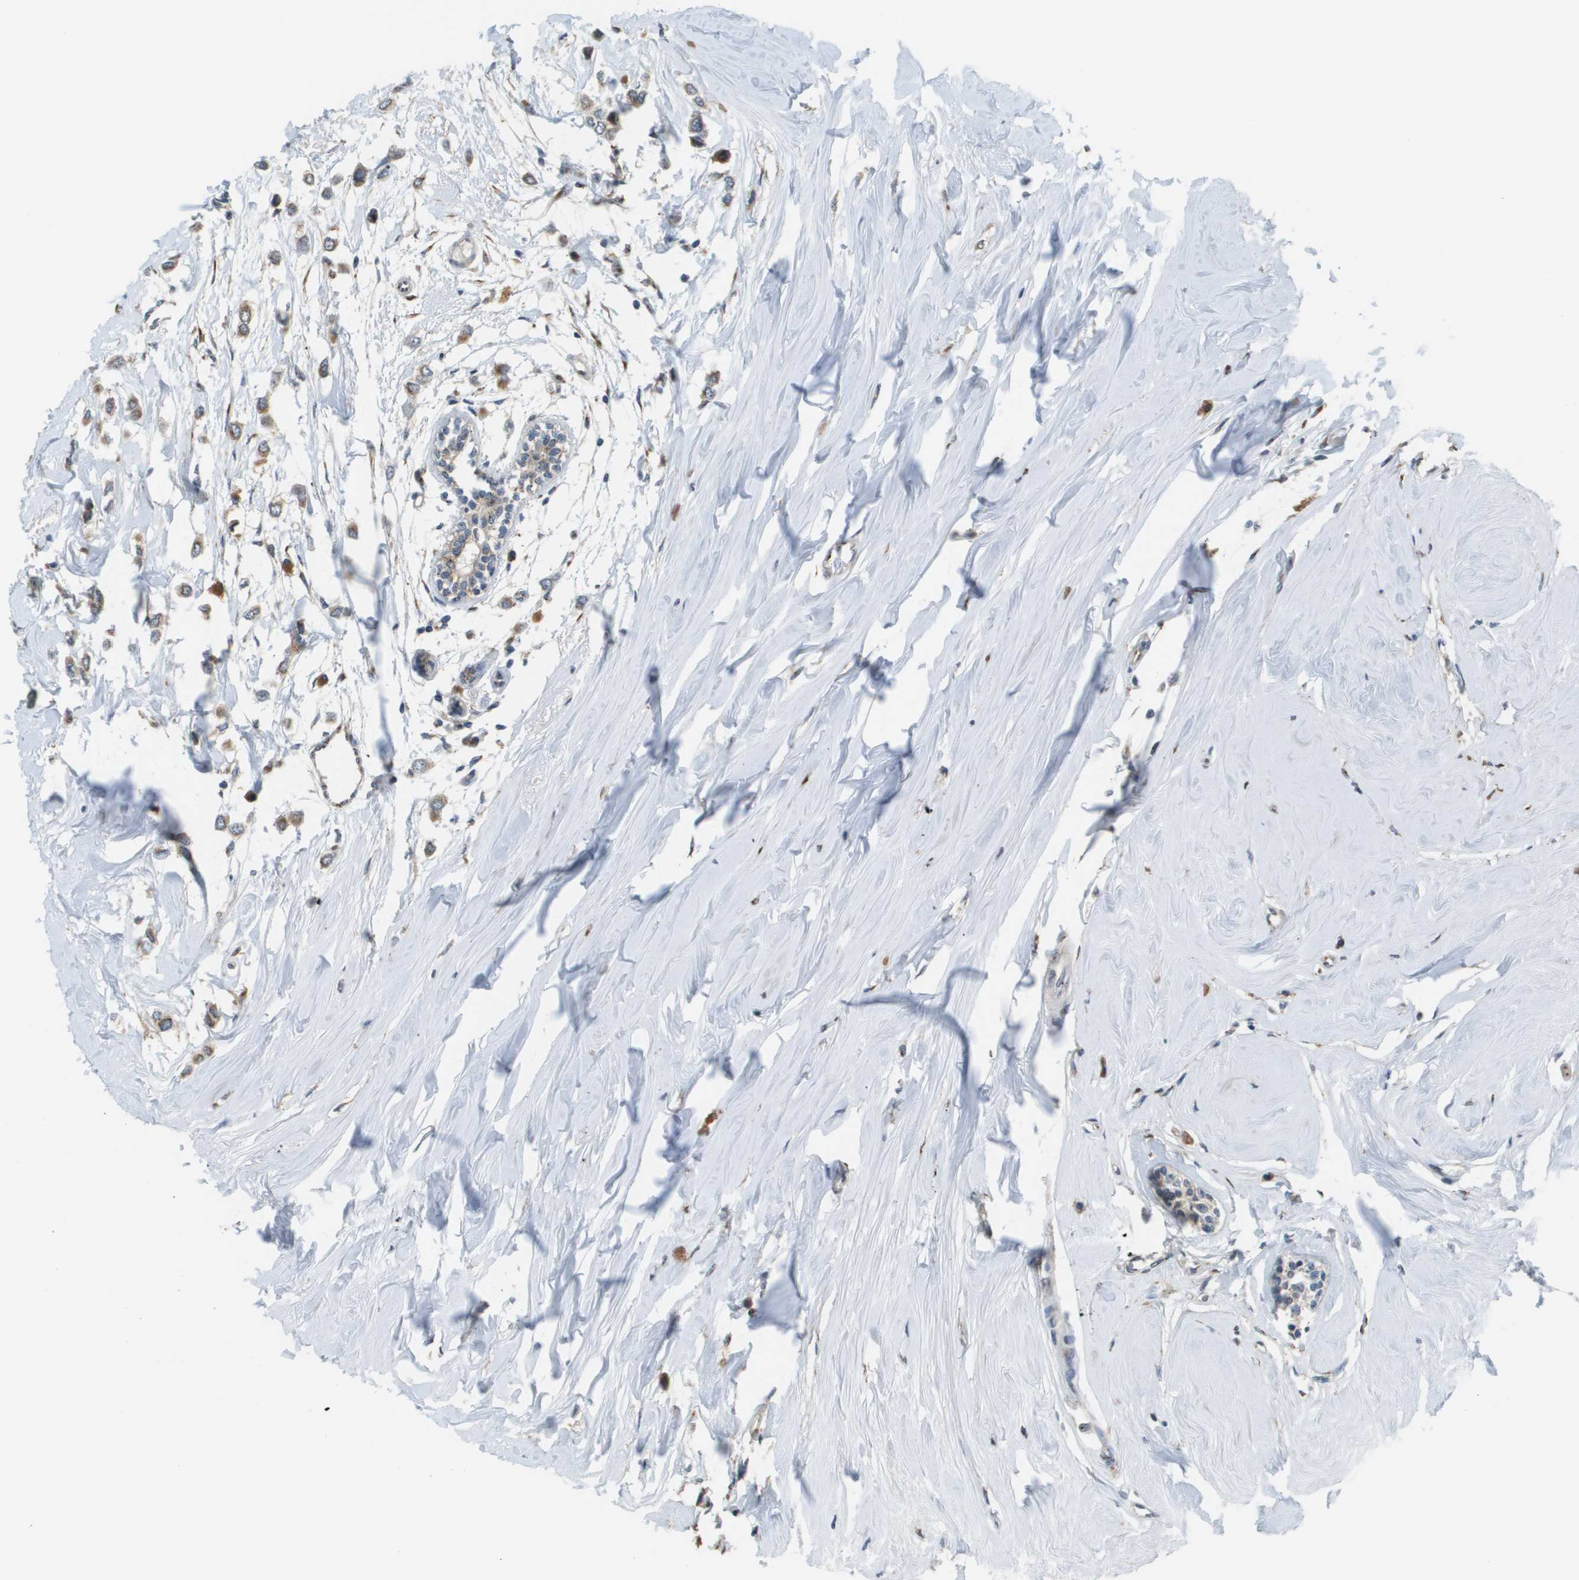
{"staining": {"intensity": "weak", "quantity": ">75%", "location": "cytoplasmic/membranous"}, "tissue": "breast cancer", "cell_type": "Tumor cells", "image_type": "cancer", "snomed": [{"axis": "morphology", "description": "Lobular carcinoma"}, {"axis": "topography", "description": "Breast"}], "caption": "High-magnification brightfield microscopy of lobular carcinoma (breast) stained with DAB (3,3'-diaminobenzidine) (brown) and counterstained with hematoxylin (blue). tumor cells exhibit weak cytoplasmic/membranous staining is present in about>75% of cells.", "gene": "PCK1", "patient": {"sex": "female", "age": 51}}